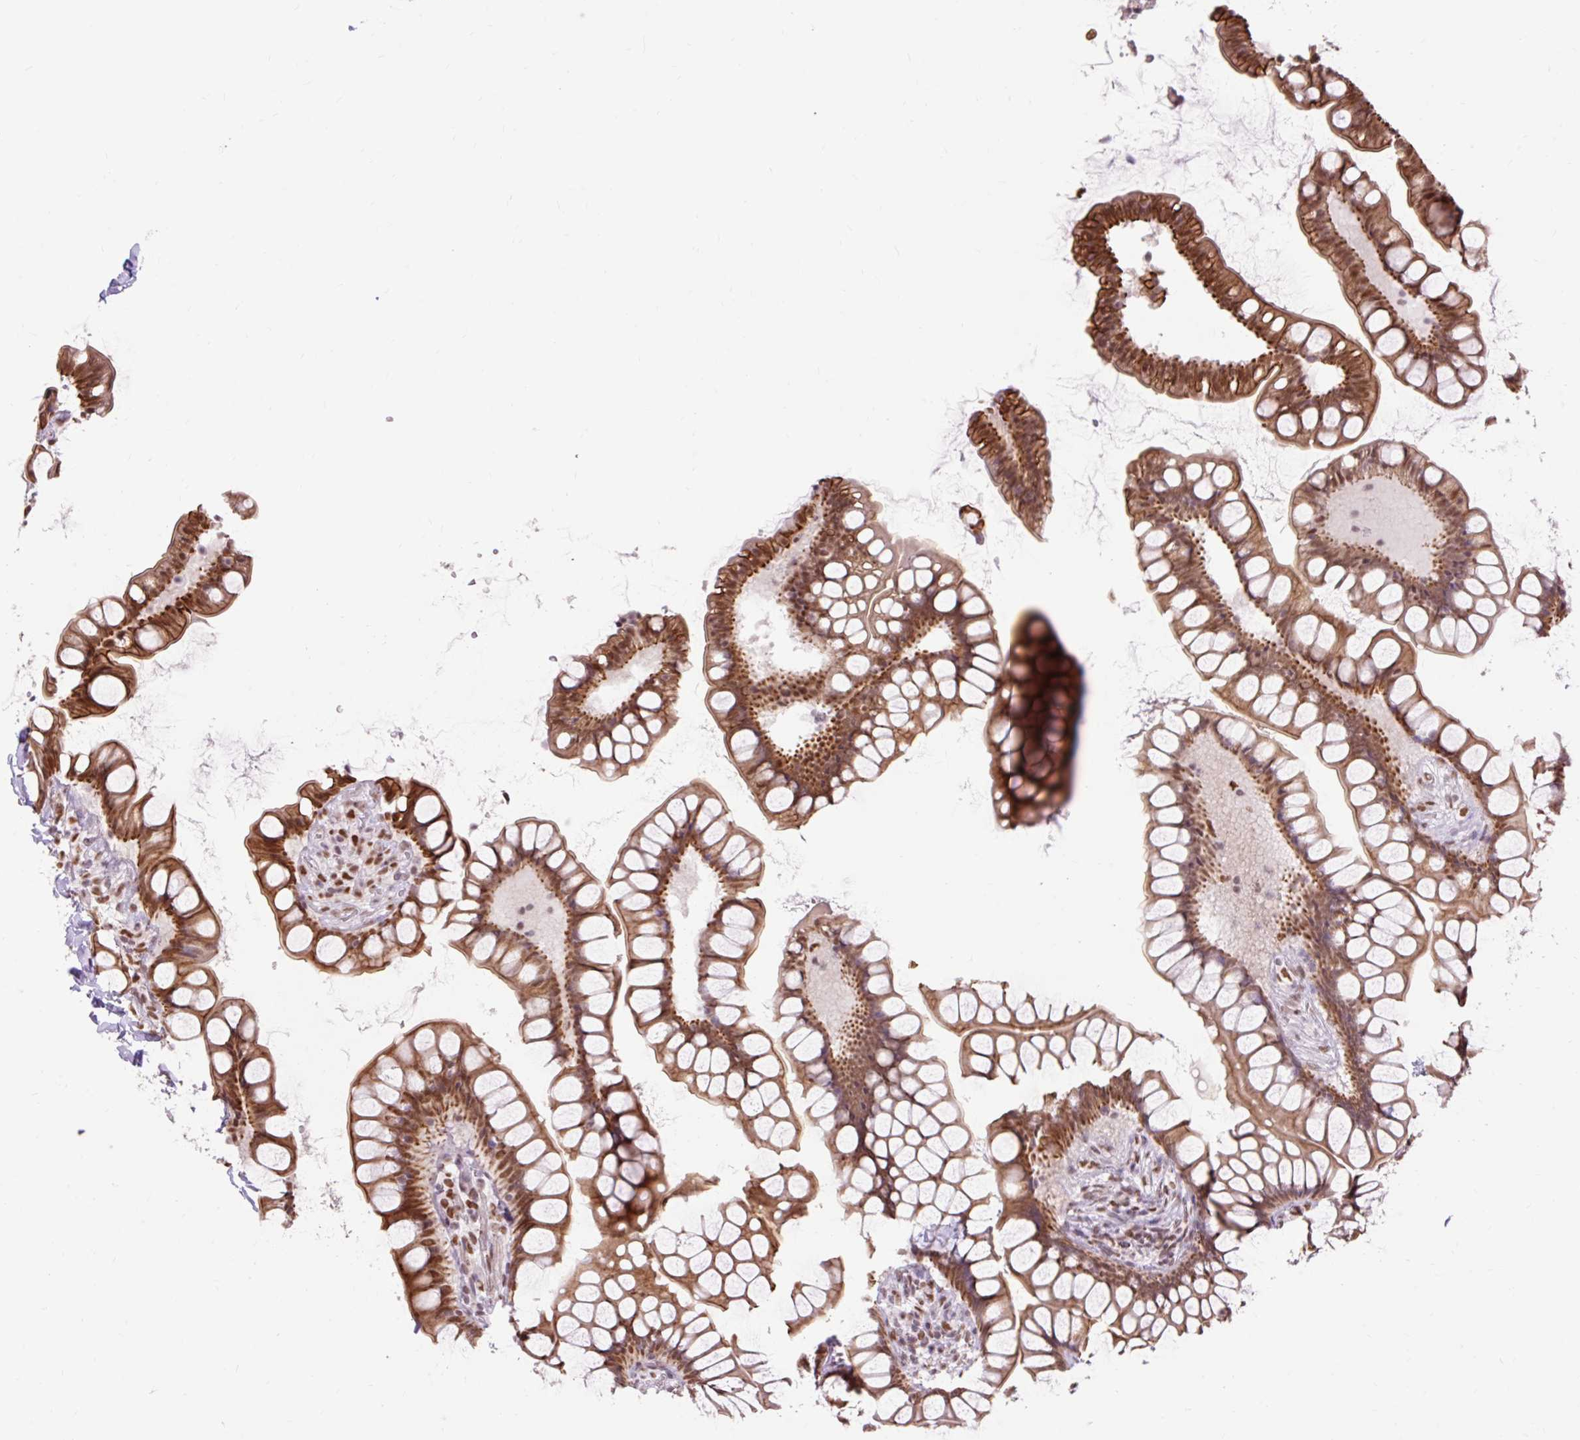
{"staining": {"intensity": "strong", "quantity": ">75%", "location": "cytoplasmic/membranous"}, "tissue": "small intestine", "cell_type": "Glandular cells", "image_type": "normal", "snomed": [{"axis": "morphology", "description": "Normal tissue, NOS"}, {"axis": "topography", "description": "Small intestine"}], "caption": "Brown immunohistochemical staining in normal human small intestine demonstrates strong cytoplasmic/membranous staining in approximately >75% of glandular cells.", "gene": "ENSG00000261832", "patient": {"sex": "male", "age": 70}}